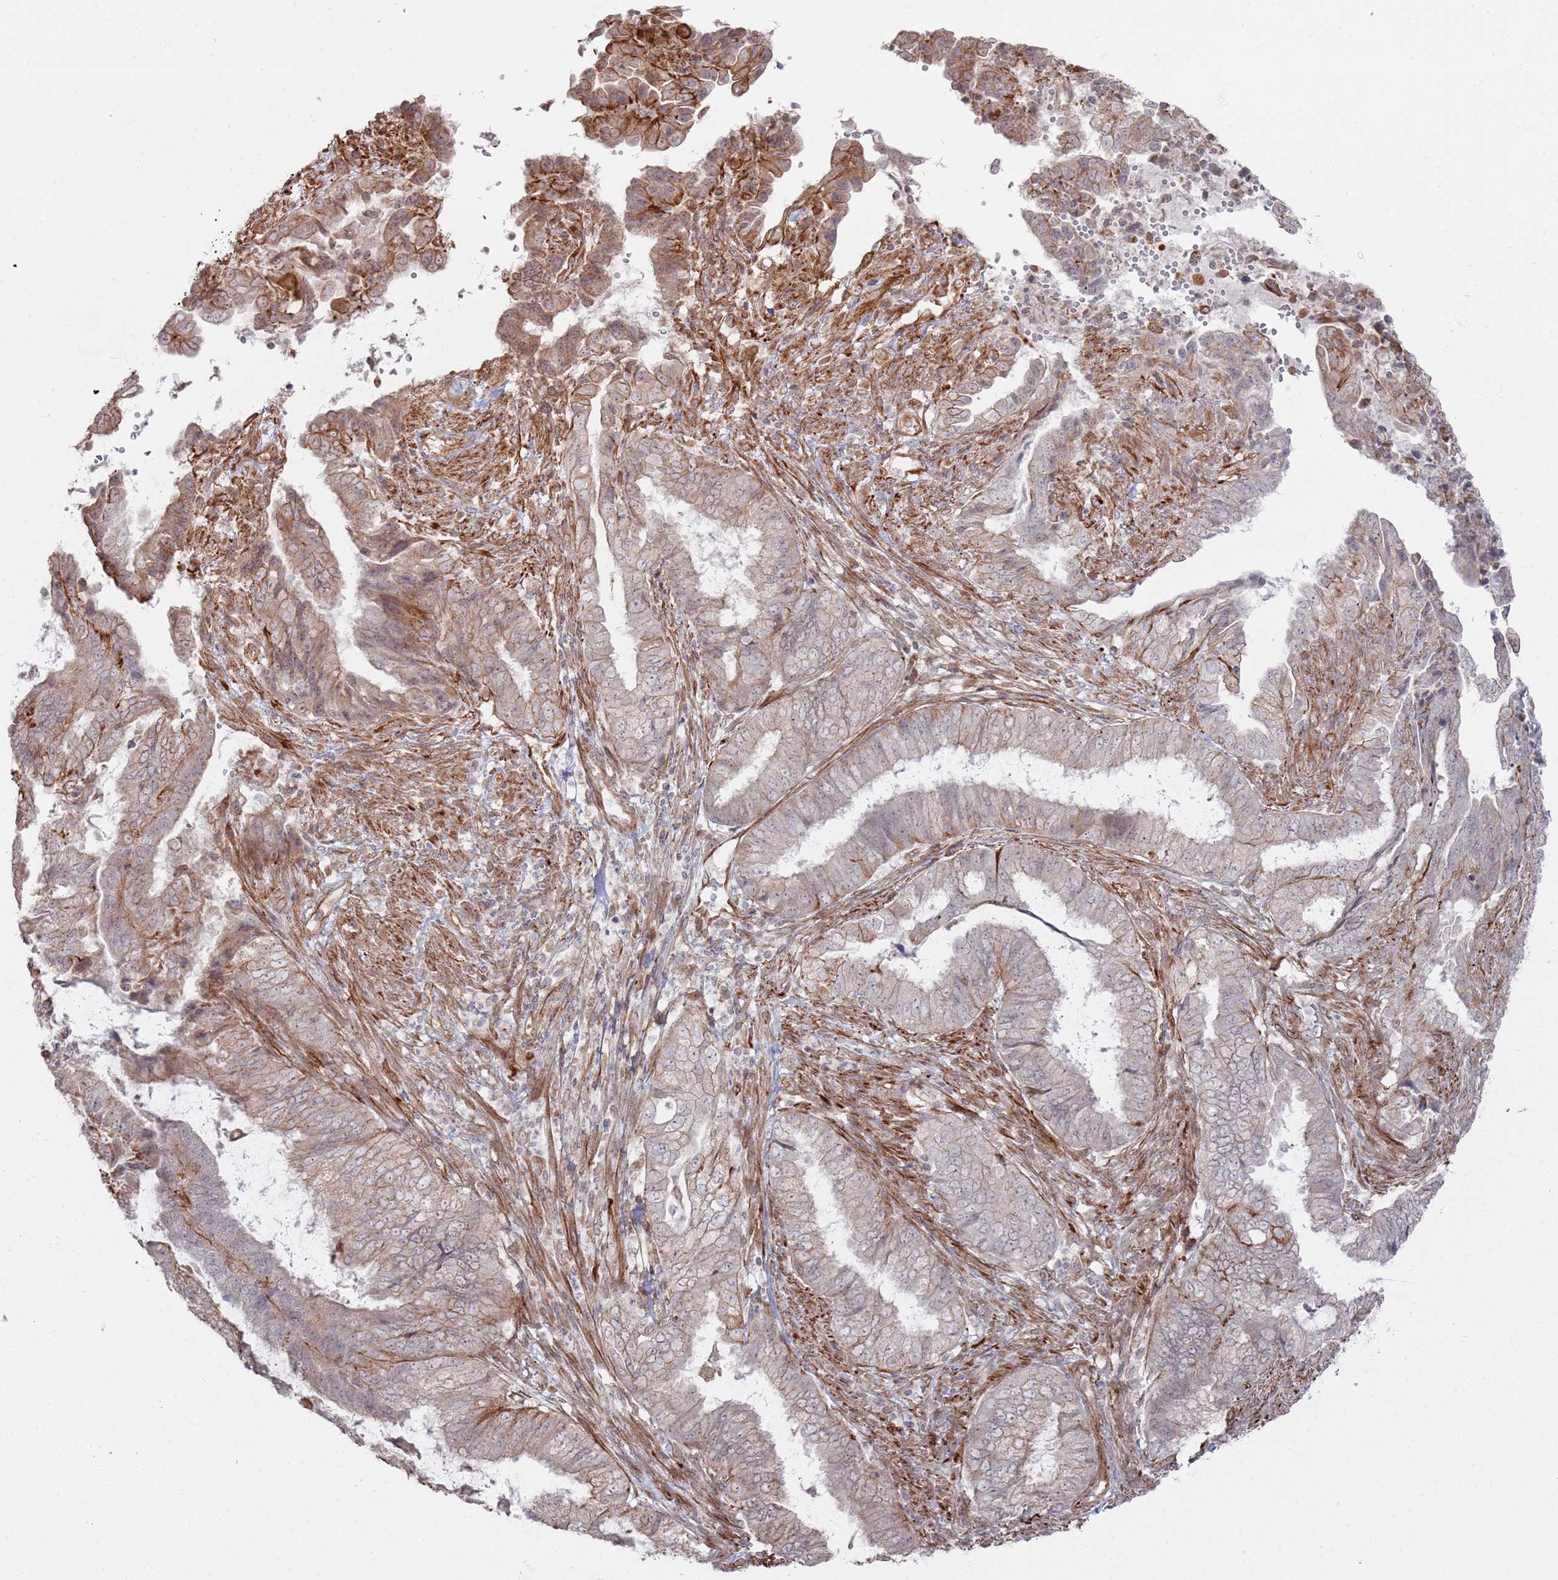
{"staining": {"intensity": "weak", "quantity": "<25%", "location": "cytoplasmic/membranous"}, "tissue": "endometrial cancer", "cell_type": "Tumor cells", "image_type": "cancer", "snomed": [{"axis": "morphology", "description": "Adenocarcinoma, NOS"}, {"axis": "topography", "description": "Endometrium"}], "caption": "This photomicrograph is of endometrial cancer (adenocarcinoma) stained with immunohistochemistry to label a protein in brown with the nuclei are counter-stained blue. There is no positivity in tumor cells. (Brightfield microscopy of DAB (3,3'-diaminobenzidine) immunohistochemistry at high magnification).", "gene": "PHF21A", "patient": {"sex": "female", "age": 51}}